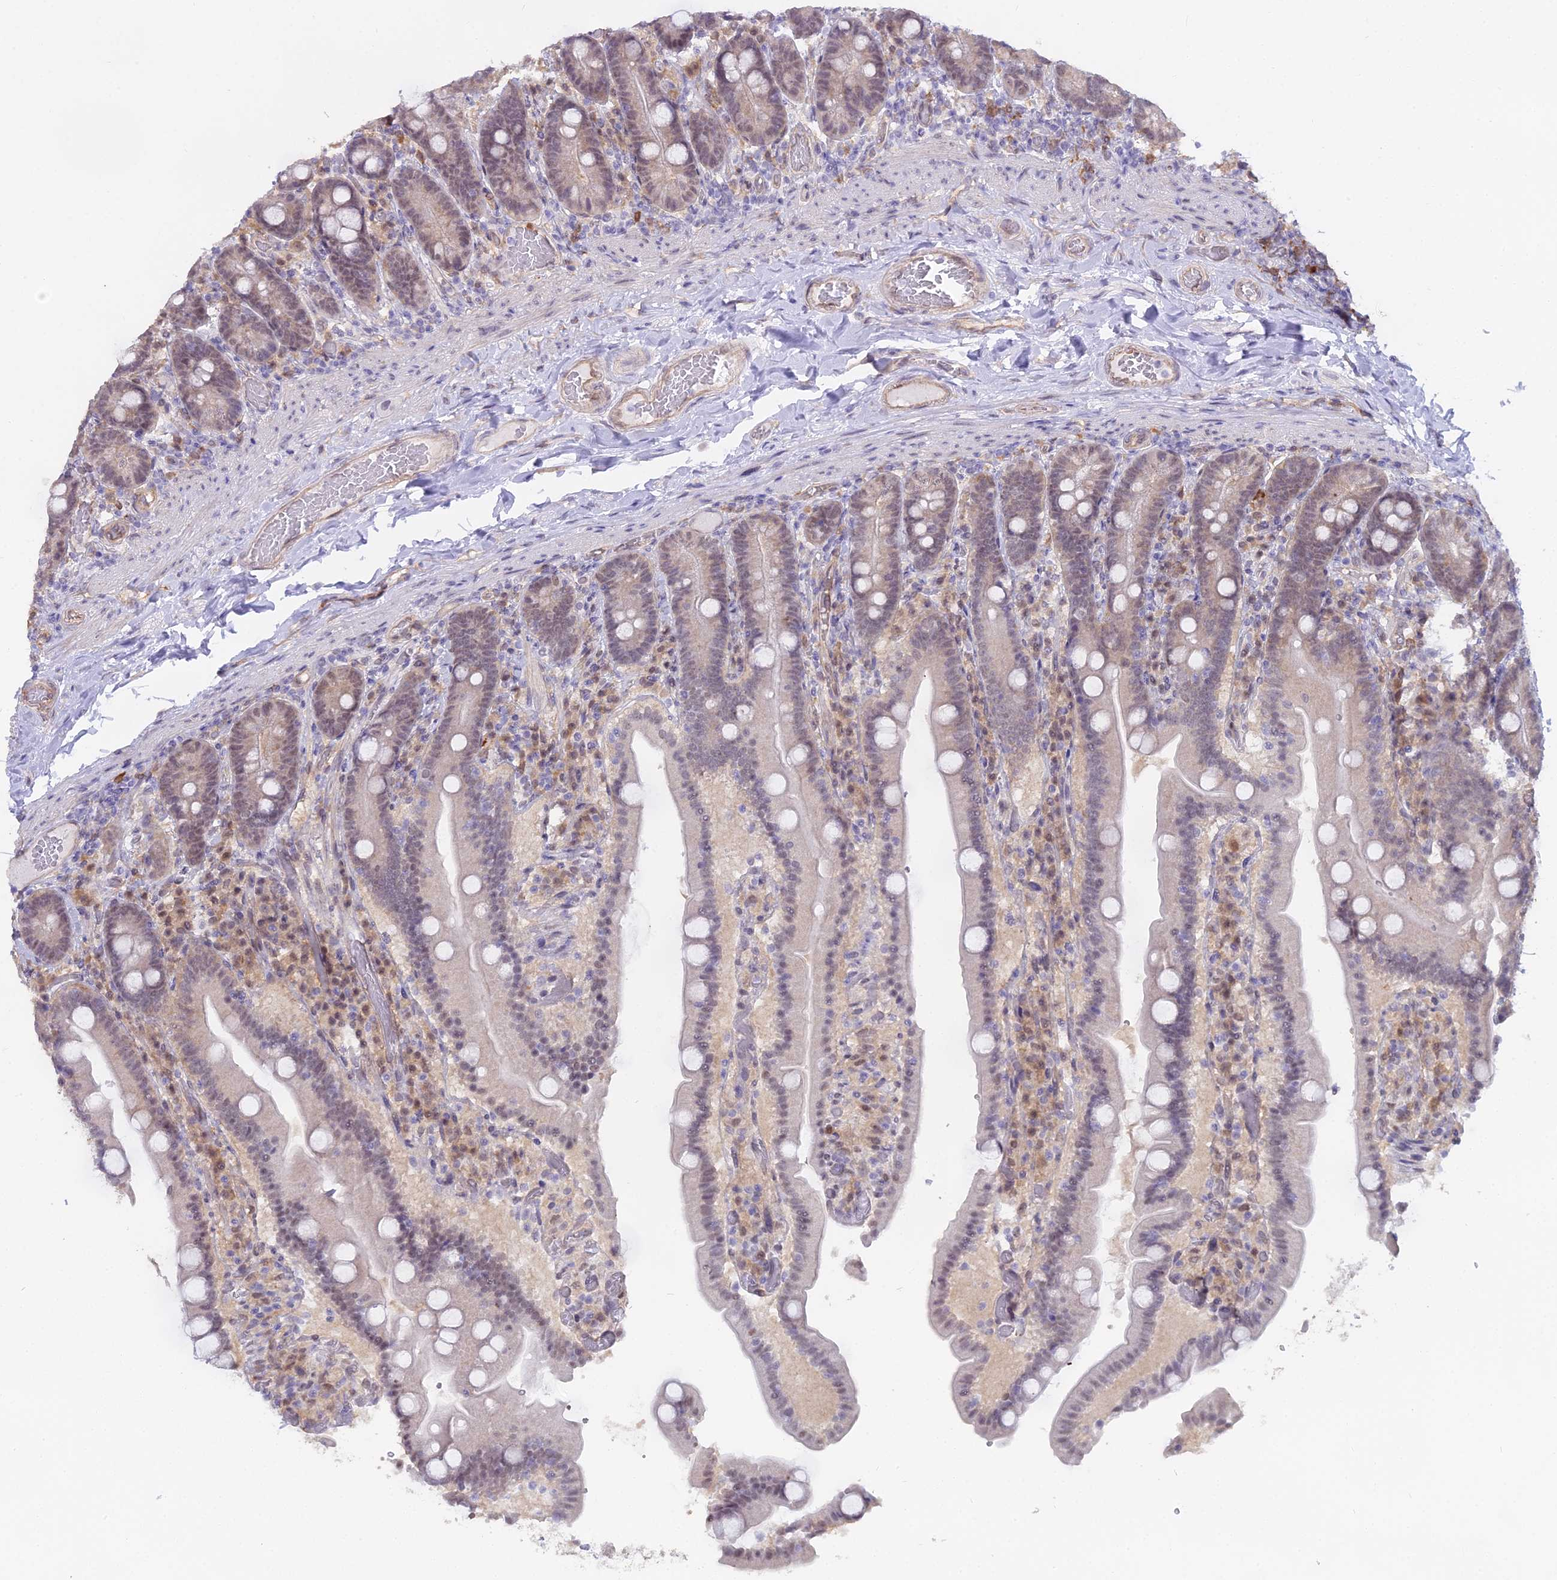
{"staining": {"intensity": "weak", "quantity": "25%-75%", "location": "cytoplasmic/membranous,nuclear"}, "tissue": "duodenum", "cell_type": "Glandular cells", "image_type": "normal", "snomed": [{"axis": "morphology", "description": "Normal tissue, NOS"}, {"axis": "topography", "description": "Duodenum"}], "caption": "Benign duodenum reveals weak cytoplasmic/membranous,nuclear staining in approximately 25%-75% of glandular cells, visualized by immunohistochemistry. The protein of interest is shown in brown color, while the nuclei are stained blue.", "gene": "BLNK", "patient": {"sex": "female", "age": 62}}